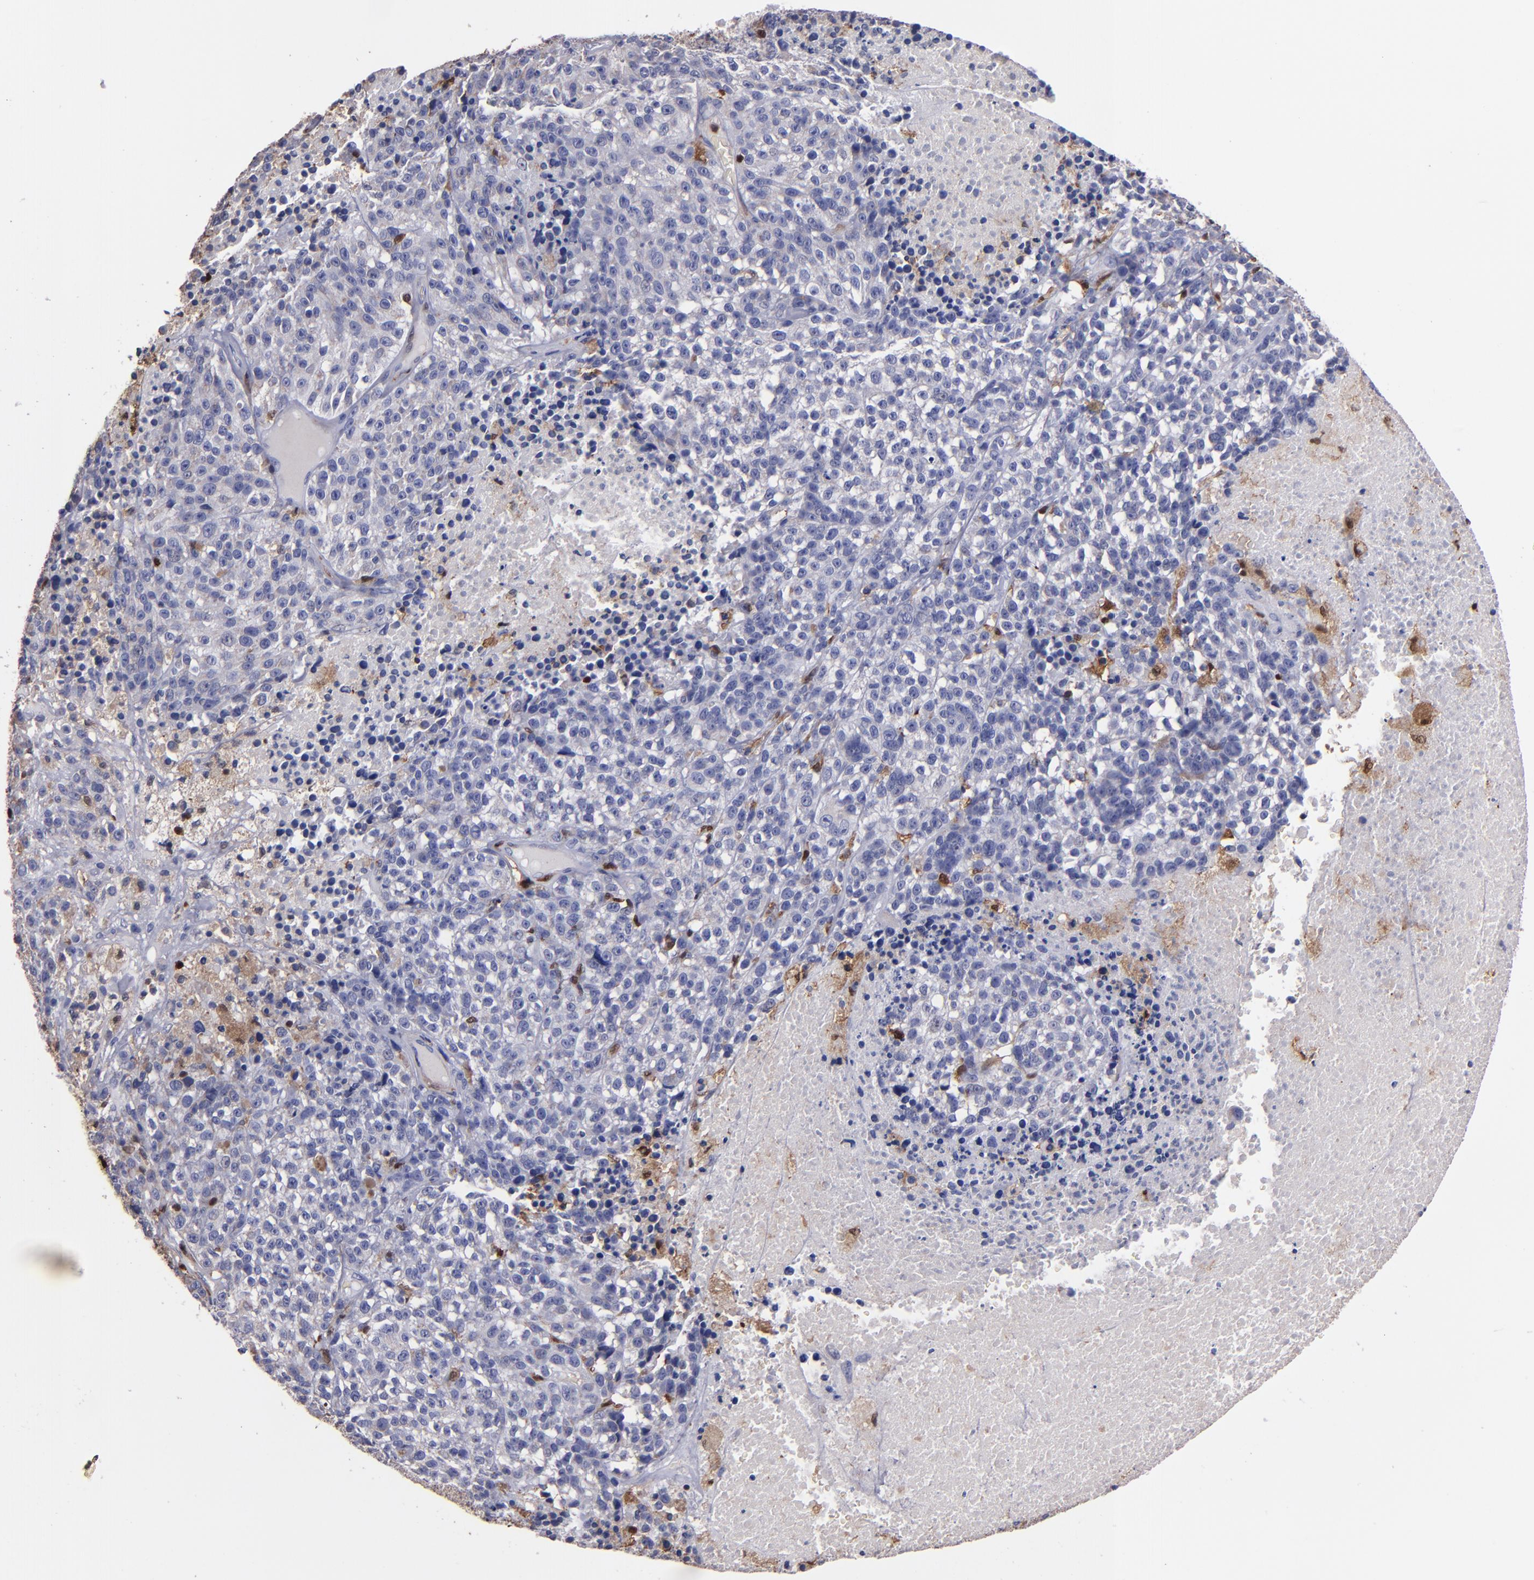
{"staining": {"intensity": "negative", "quantity": "none", "location": "none"}, "tissue": "melanoma", "cell_type": "Tumor cells", "image_type": "cancer", "snomed": [{"axis": "morphology", "description": "Malignant melanoma, Metastatic site"}, {"axis": "topography", "description": "Cerebral cortex"}], "caption": "Immunohistochemistry of human malignant melanoma (metastatic site) exhibits no expression in tumor cells.", "gene": "S100A4", "patient": {"sex": "female", "age": 52}}